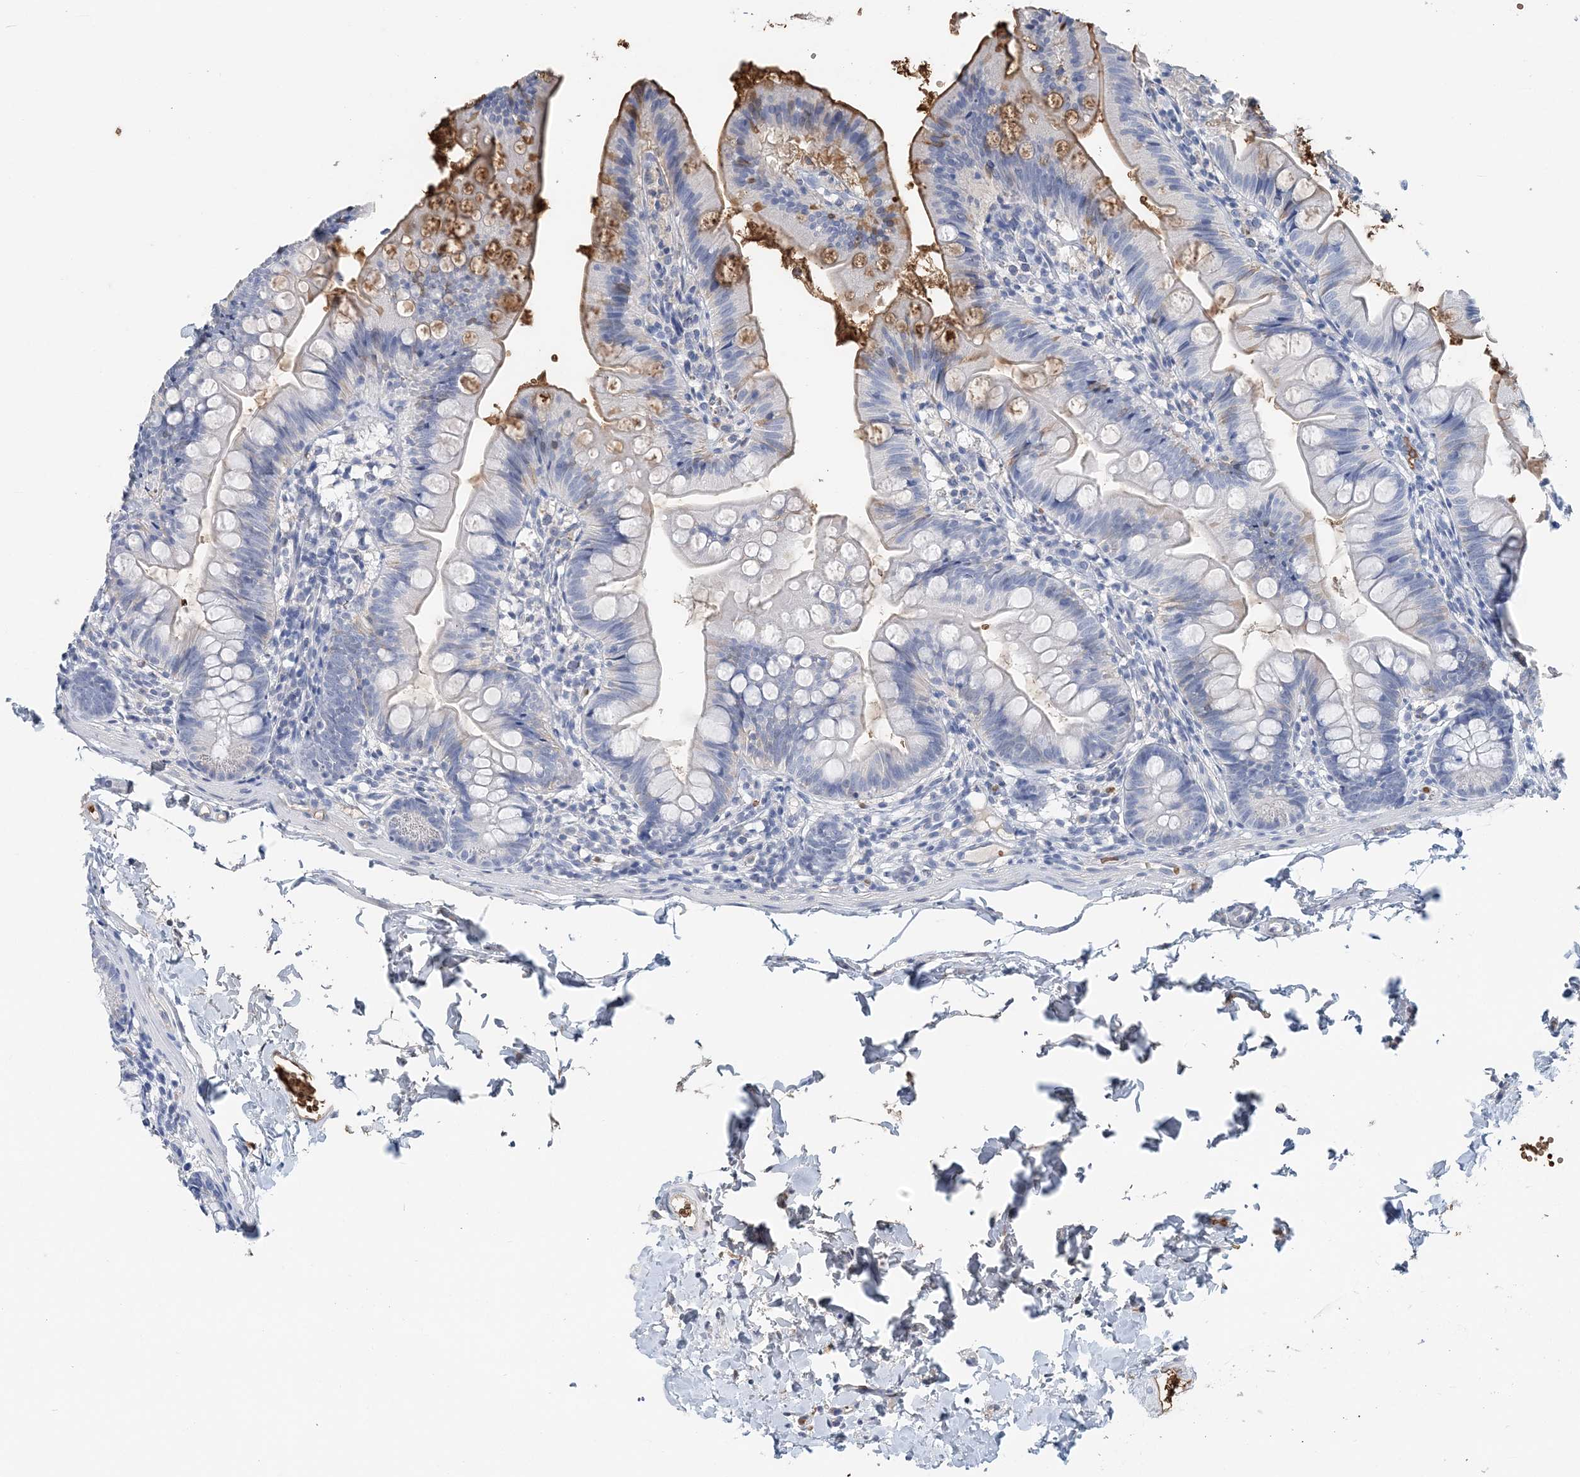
{"staining": {"intensity": "moderate", "quantity": "<25%", "location": "cytoplasmic/membranous"}, "tissue": "small intestine", "cell_type": "Glandular cells", "image_type": "normal", "snomed": [{"axis": "morphology", "description": "Normal tissue, NOS"}, {"axis": "topography", "description": "Small intestine"}], "caption": "Protein analysis of benign small intestine reveals moderate cytoplasmic/membranous positivity in about <25% of glandular cells. (DAB (3,3'-diaminobenzidine) IHC, brown staining for protein, blue staining for nuclei).", "gene": "HBD", "patient": {"sex": "male", "age": 7}}